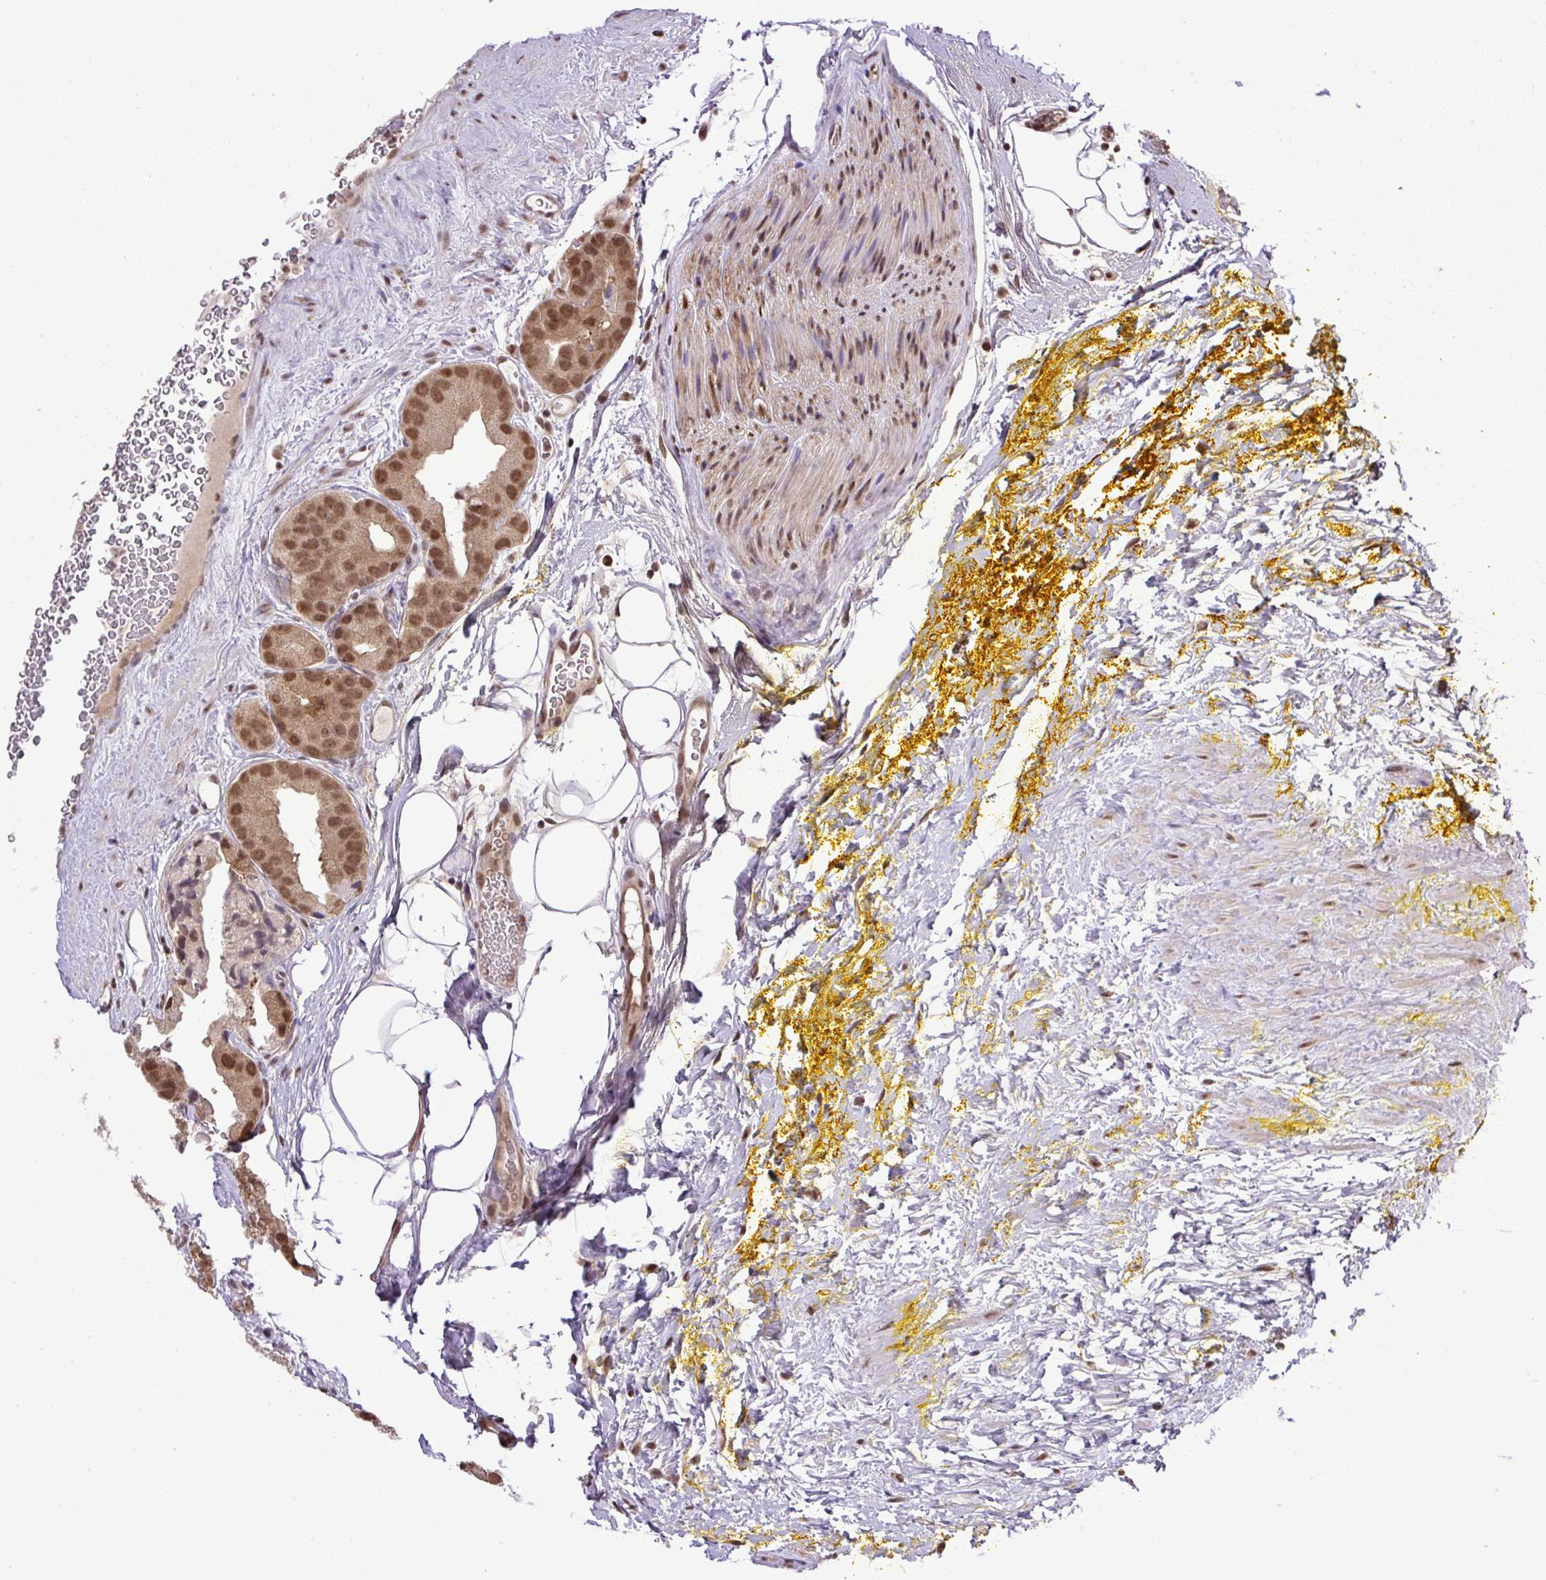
{"staining": {"intensity": "moderate", "quantity": ">75%", "location": "nuclear"}, "tissue": "prostate cancer", "cell_type": "Tumor cells", "image_type": "cancer", "snomed": [{"axis": "morphology", "description": "Adenocarcinoma, High grade"}, {"axis": "topography", "description": "Prostate"}], "caption": "Approximately >75% of tumor cells in prostate cancer demonstrate moderate nuclear protein expression as visualized by brown immunohistochemical staining.", "gene": "SGTA", "patient": {"sex": "male", "age": 63}}